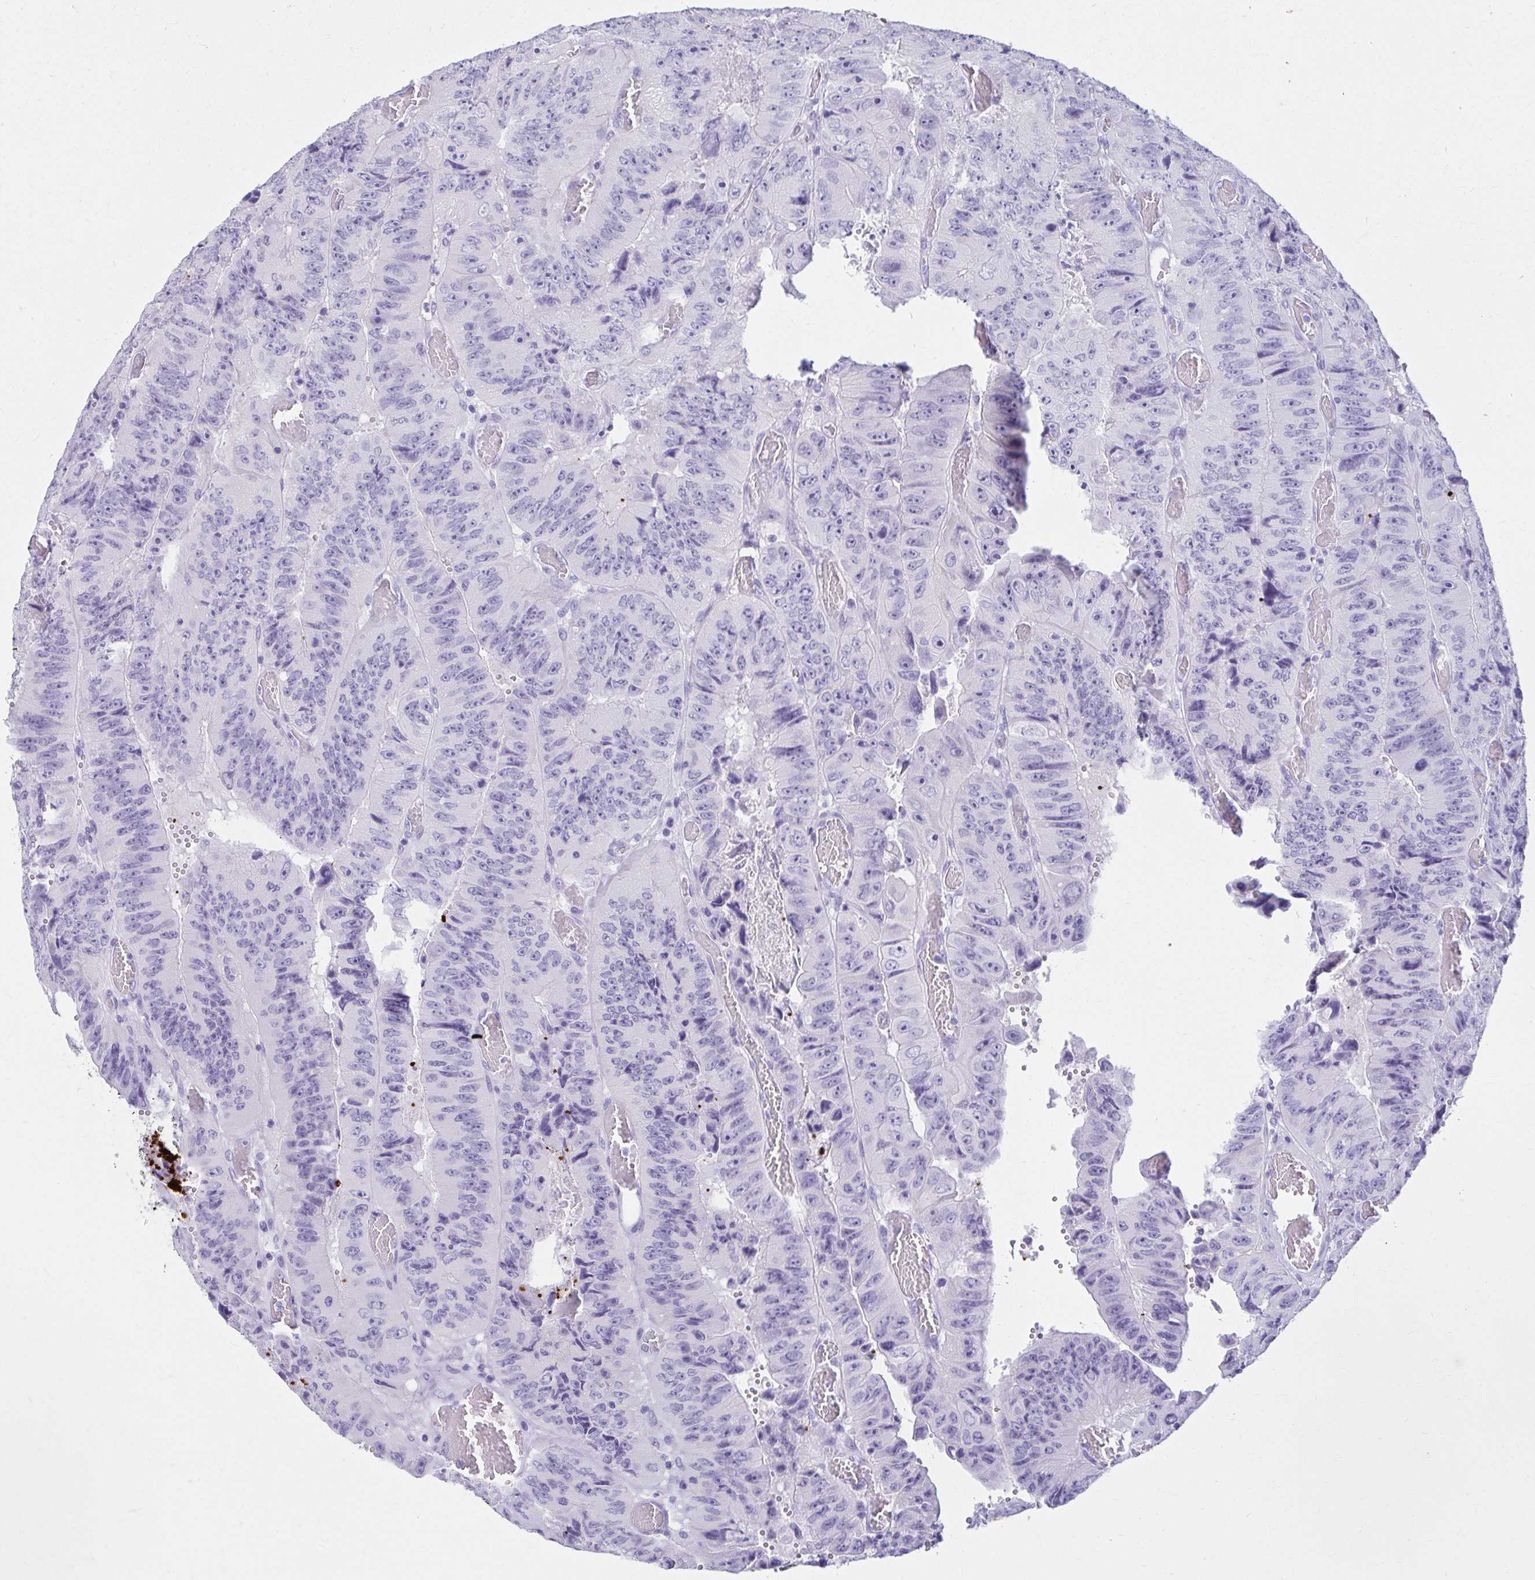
{"staining": {"intensity": "negative", "quantity": "none", "location": "none"}, "tissue": "colorectal cancer", "cell_type": "Tumor cells", "image_type": "cancer", "snomed": [{"axis": "morphology", "description": "Adenocarcinoma, NOS"}, {"axis": "topography", "description": "Colon"}], "caption": "Immunohistochemistry of colorectal cancer exhibits no positivity in tumor cells.", "gene": "ATP4B", "patient": {"sex": "female", "age": 84}}